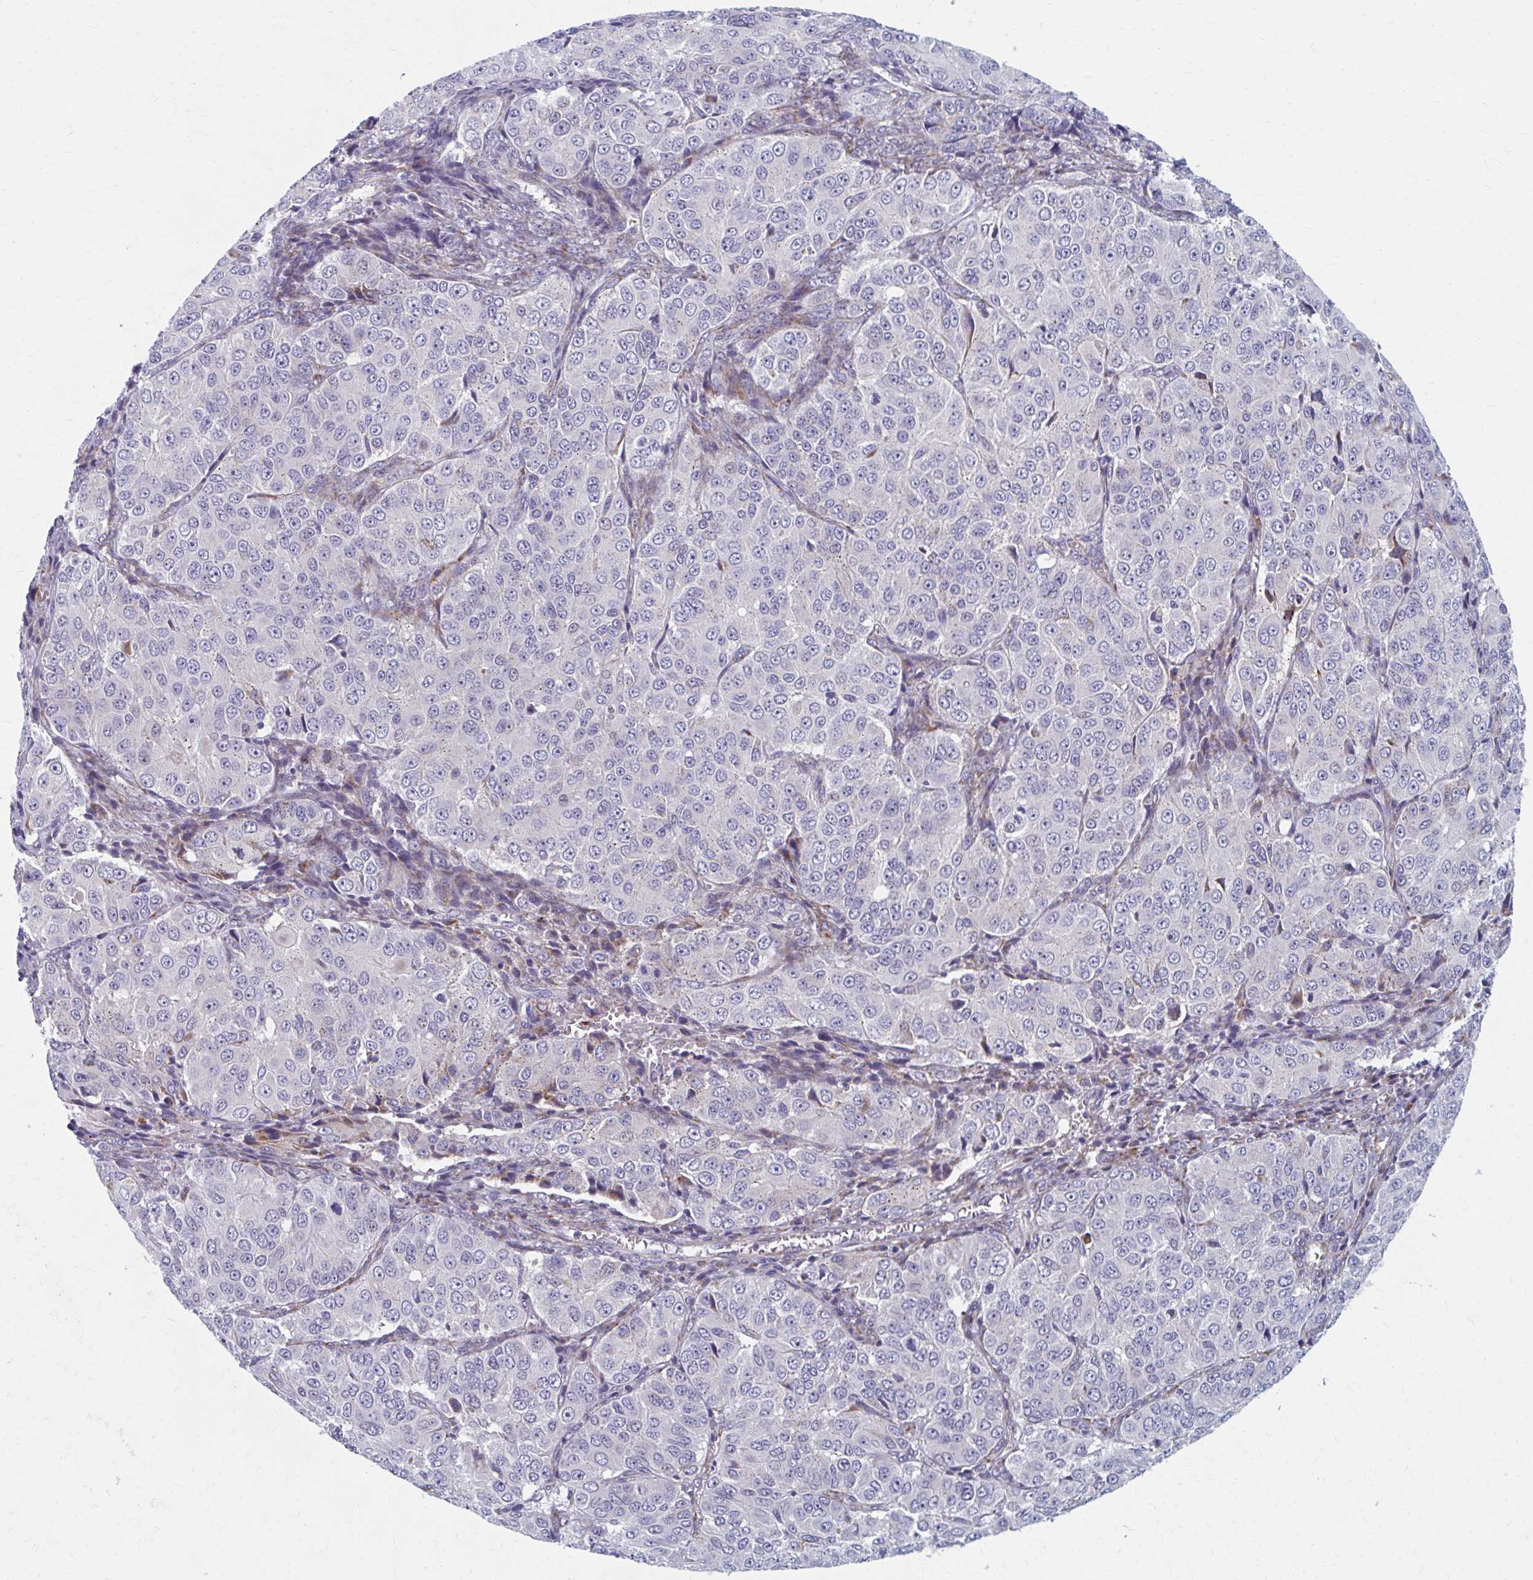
{"staining": {"intensity": "negative", "quantity": "none", "location": "none"}, "tissue": "ovarian cancer", "cell_type": "Tumor cells", "image_type": "cancer", "snomed": [{"axis": "morphology", "description": "Carcinoma, endometroid"}, {"axis": "topography", "description": "Ovary"}], "caption": "Tumor cells show no significant staining in ovarian cancer (endometroid carcinoma).", "gene": "OLFM2", "patient": {"sex": "female", "age": 51}}